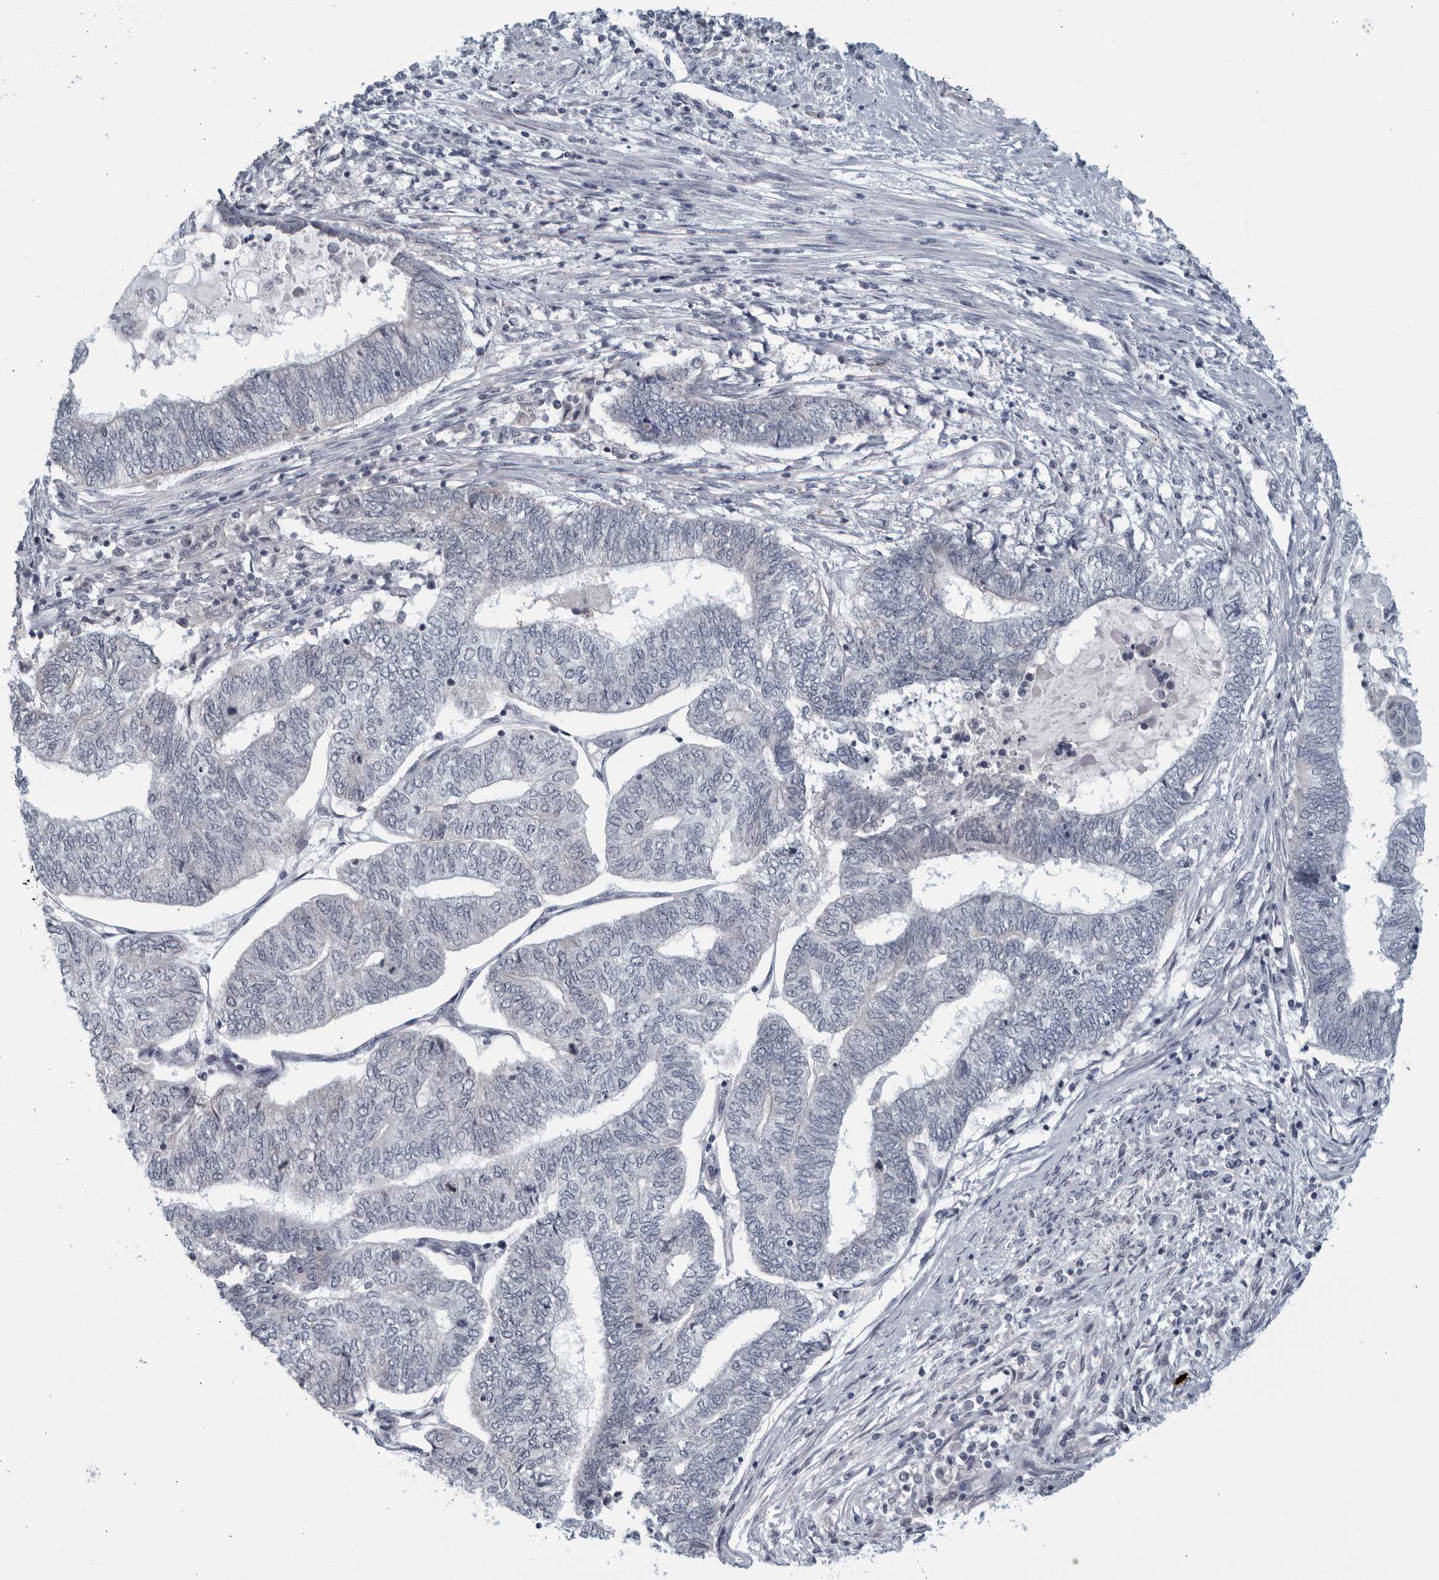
{"staining": {"intensity": "negative", "quantity": "none", "location": "none"}, "tissue": "endometrial cancer", "cell_type": "Tumor cells", "image_type": "cancer", "snomed": [{"axis": "morphology", "description": "Adenocarcinoma, NOS"}, {"axis": "topography", "description": "Uterus"}, {"axis": "topography", "description": "Endometrium"}], "caption": "Human endometrial adenocarcinoma stained for a protein using immunohistochemistry (IHC) reveals no expression in tumor cells.", "gene": "MATN1", "patient": {"sex": "female", "age": 70}}